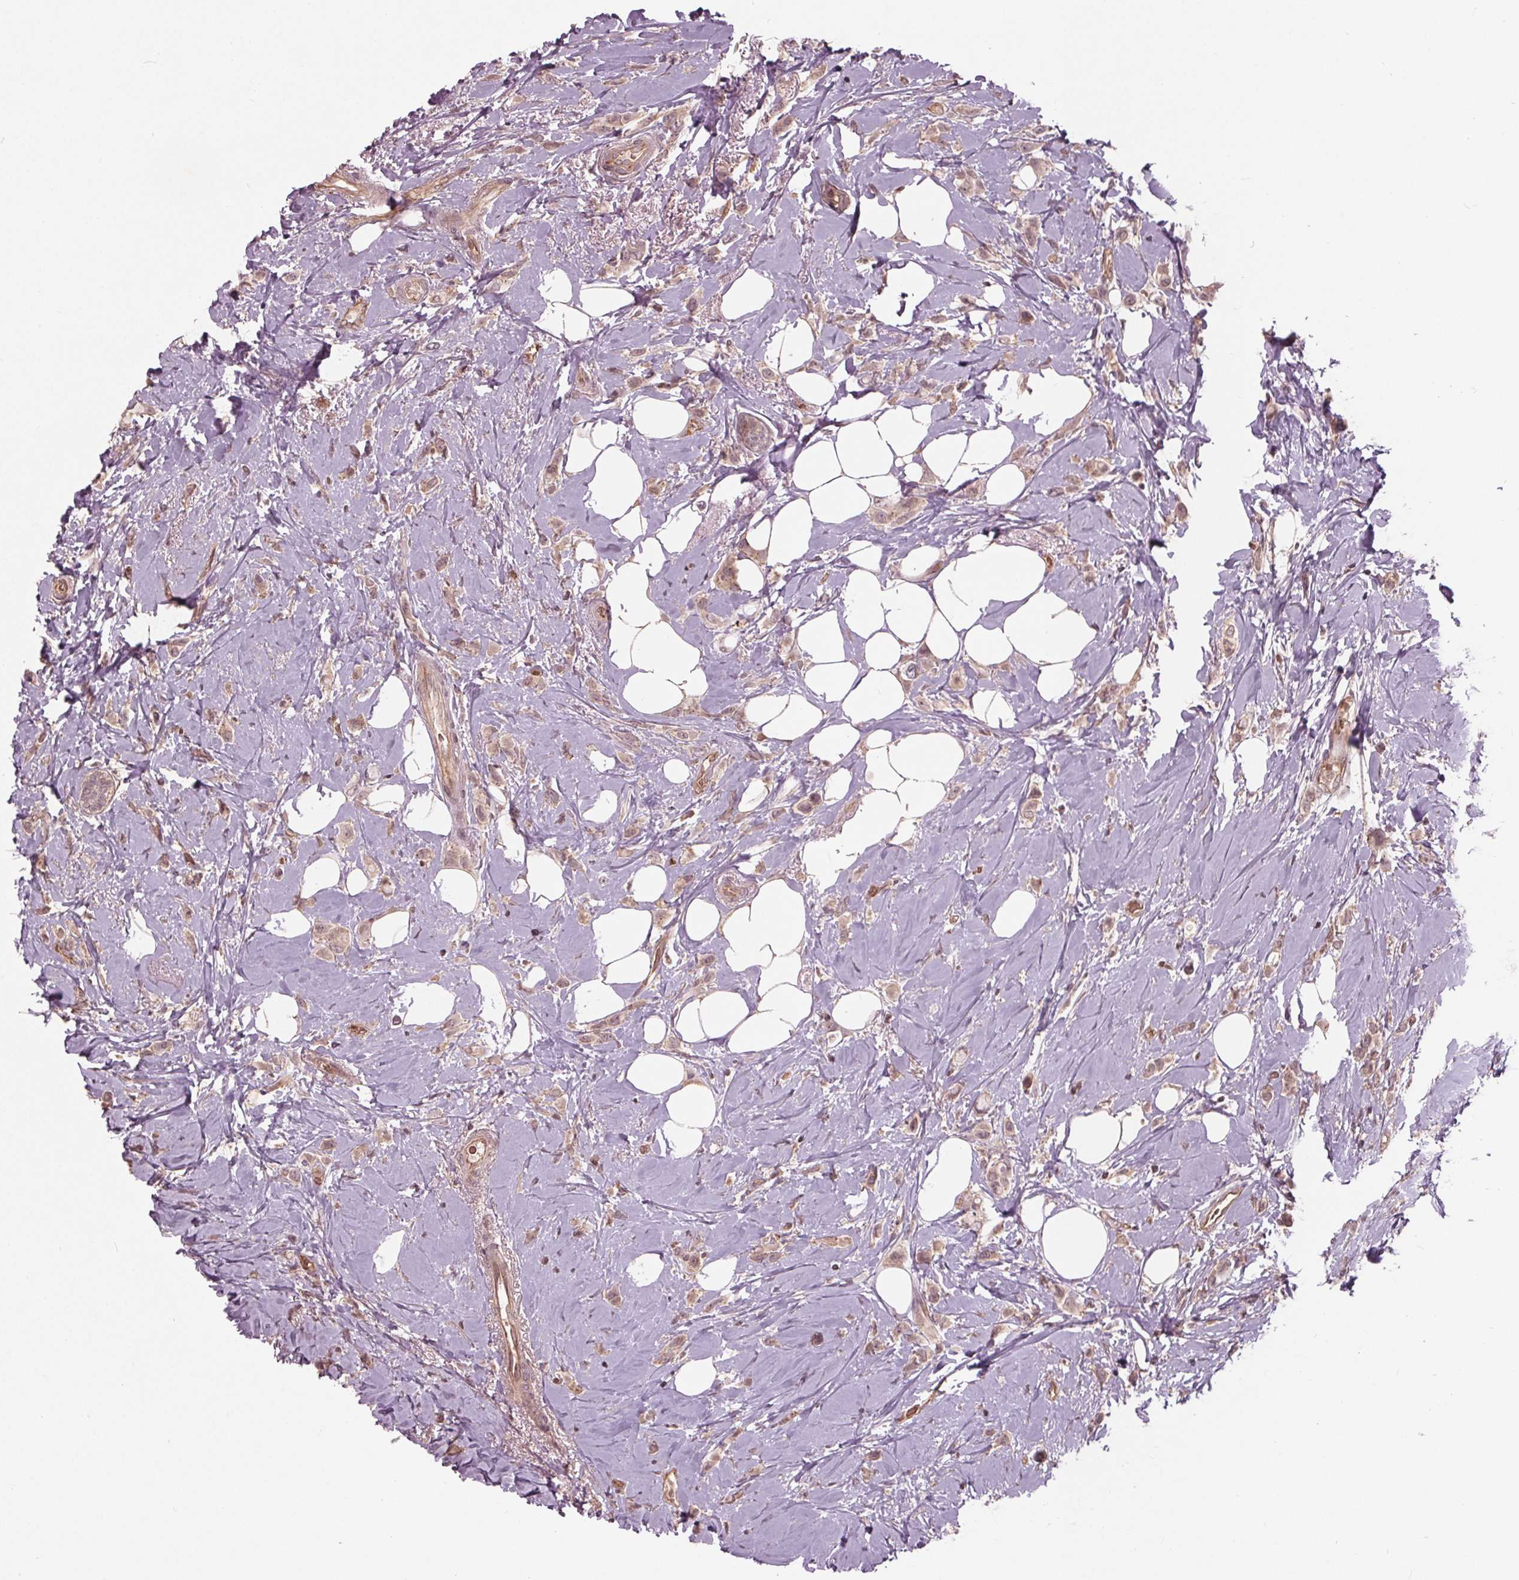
{"staining": {"intensity": "weak", "quantity": ">75%", "location": "cytoplasmic/membranous"}, "tissue": "breast cancer", "cell_type": "Tumor cells", "image_type": "cancer", "snomed": [{"axis": "morphology", "description": "Lobular carcinoma"}, {"axis": "topography", "description": "Breast"}], "caption": "Tumor cells exhibit low levels of weak cytoplasmic/membranous positivity in approximately >75% of cells in human breast lobular carcinoma. (DAB (3,3'-diaminobenzidine) IHC, brown staining for protein, blue staining for nuclei).", "gene": "BTBD1", "patient": {"sex": "female", "age": 66}}